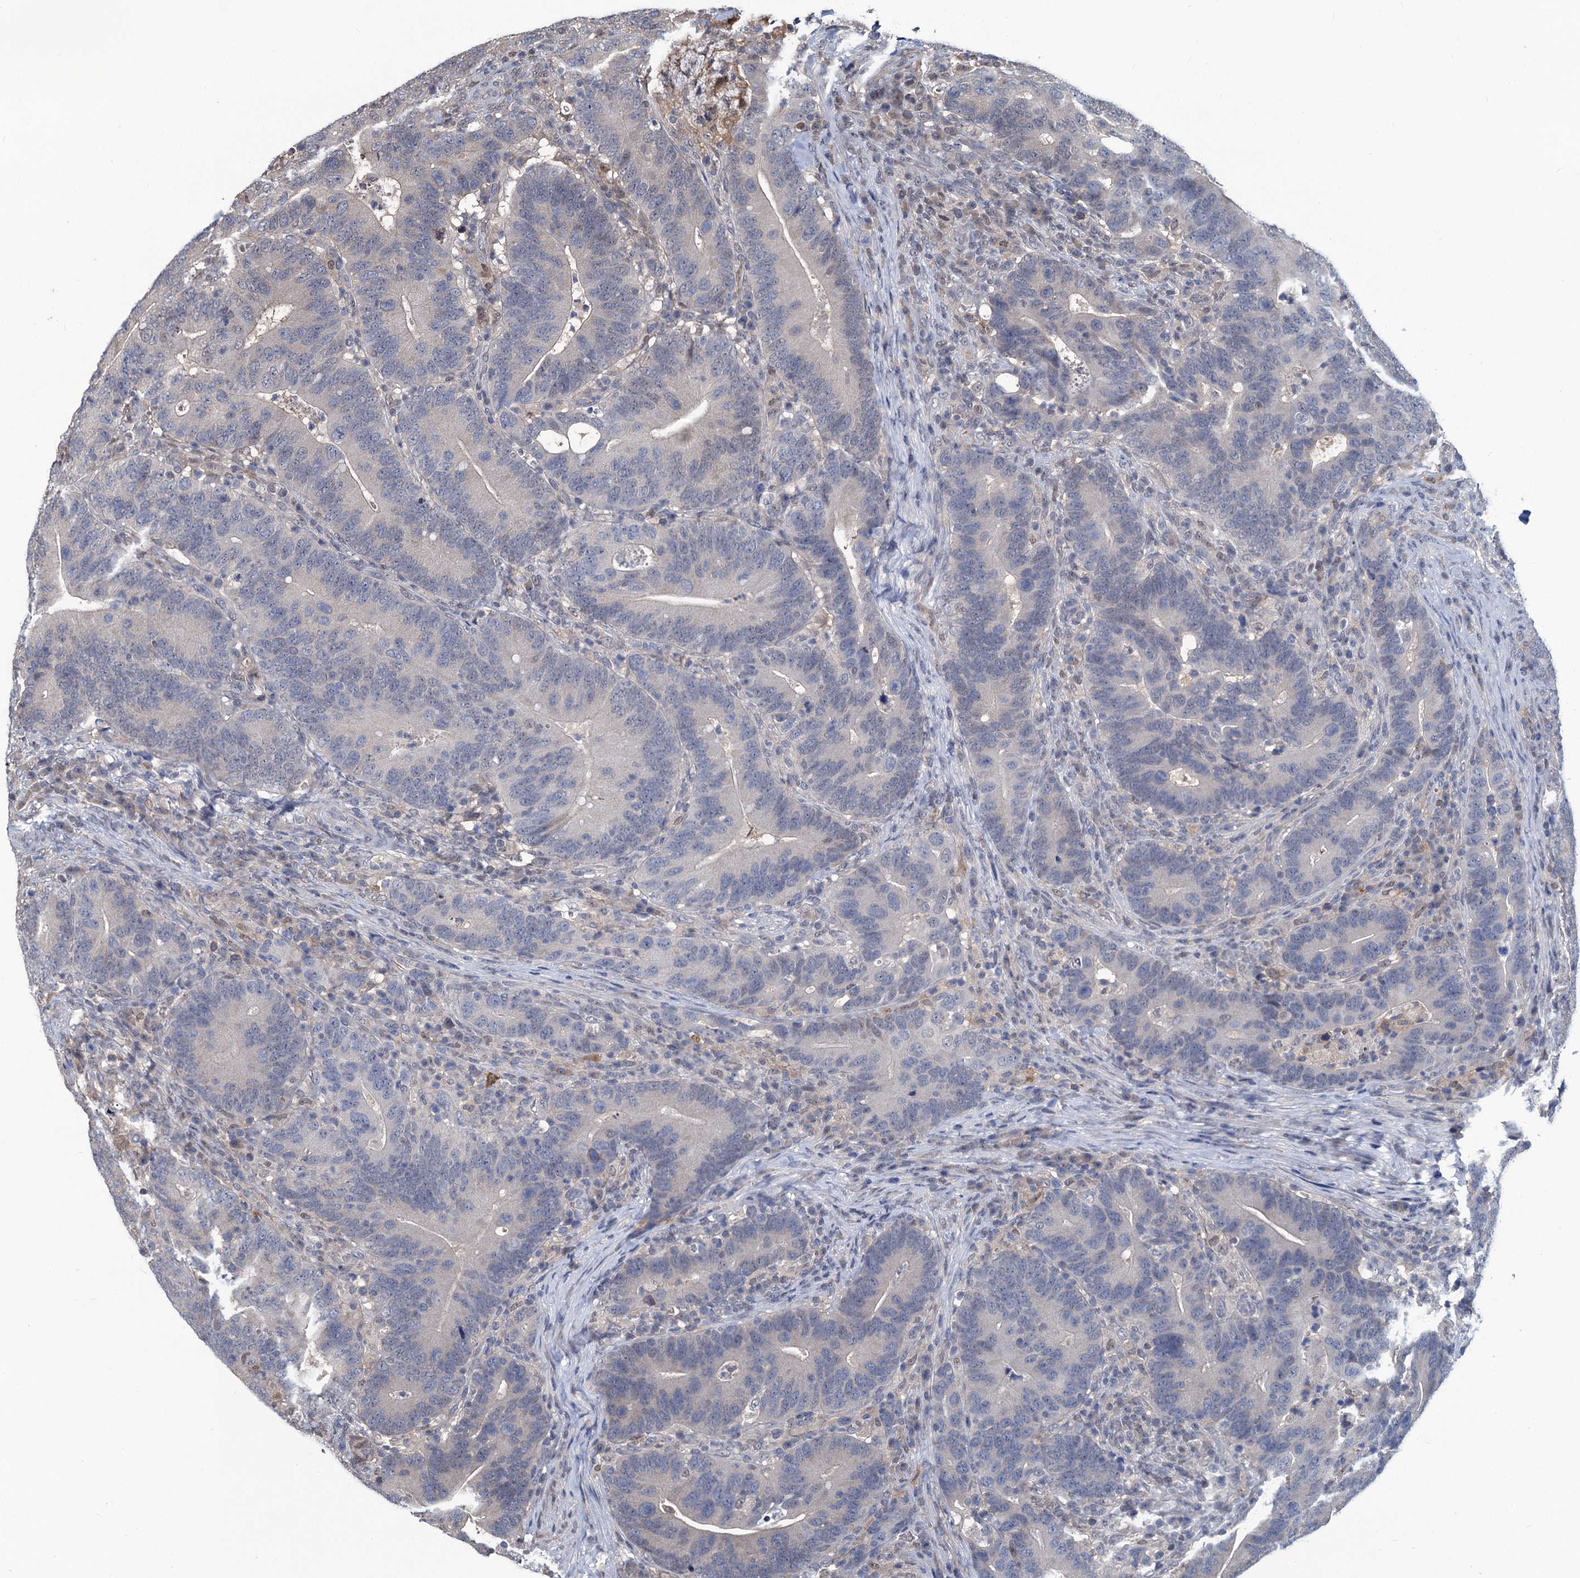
{"staining": {"intensity": "negative", "quantity": "none", "location": "none"}, "tissue": "colorectal cancer", "cell_type": "Tumor cells", "image_type": "cancer", "snomed": [{"axis": "morphology", "description": "Adenocarcinoma, NOS"}, {"axis": "topography", "description": "Colon"}], "caption": "This is an IHC histopathology image of adenocarcinoma (colorectal). There is no staining in tumor cells.", "gene": "RTKN2", "patient": {"sex": "female", "age": 66}}